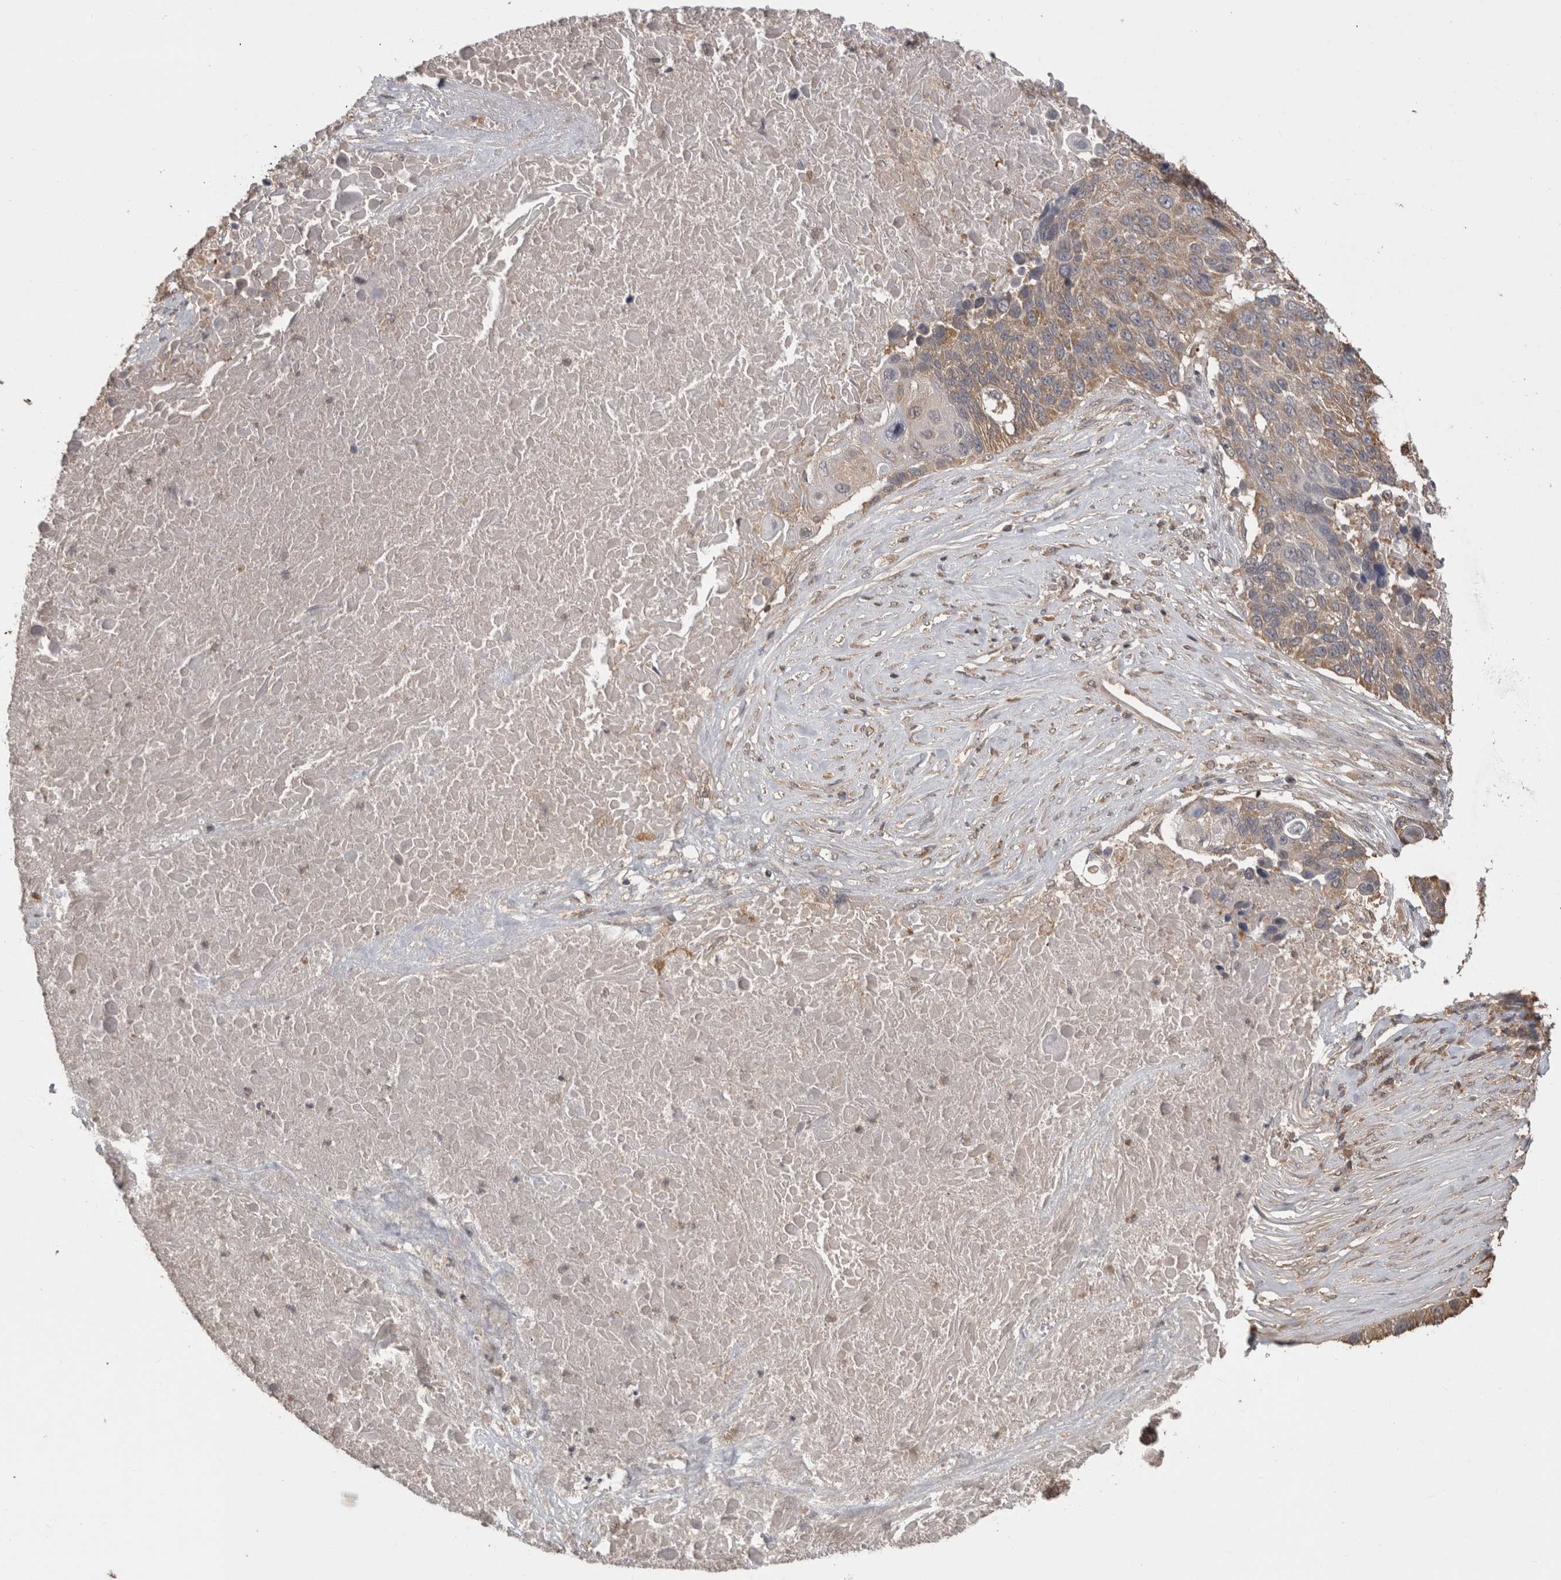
{"staining": {"intensity": "weak", "quantity": "25%-75%", "location": "cytoplasmic/membranous"}, "tissue": "lung cancer", "cell_type": "Tumor cells", "image_type": "cancer", "snomed": [{"axis": "morphology", "description": "Squamous cell carcinoma, NOS"}, {"axis": "topography", "description": "Lung"}], "caption": "The photomicrograph displays immunohistochemical staining of lung cancer (squamous cell carcinoma). There is weak cytoplasmic/membranous staining is seen in about 25%-75% of tumor cells. Immunohistochemistry stains the protein in brown and the nuclei are stained blue.", "gene": "PREP", "patient": {"sex": "male", "age": 66}}